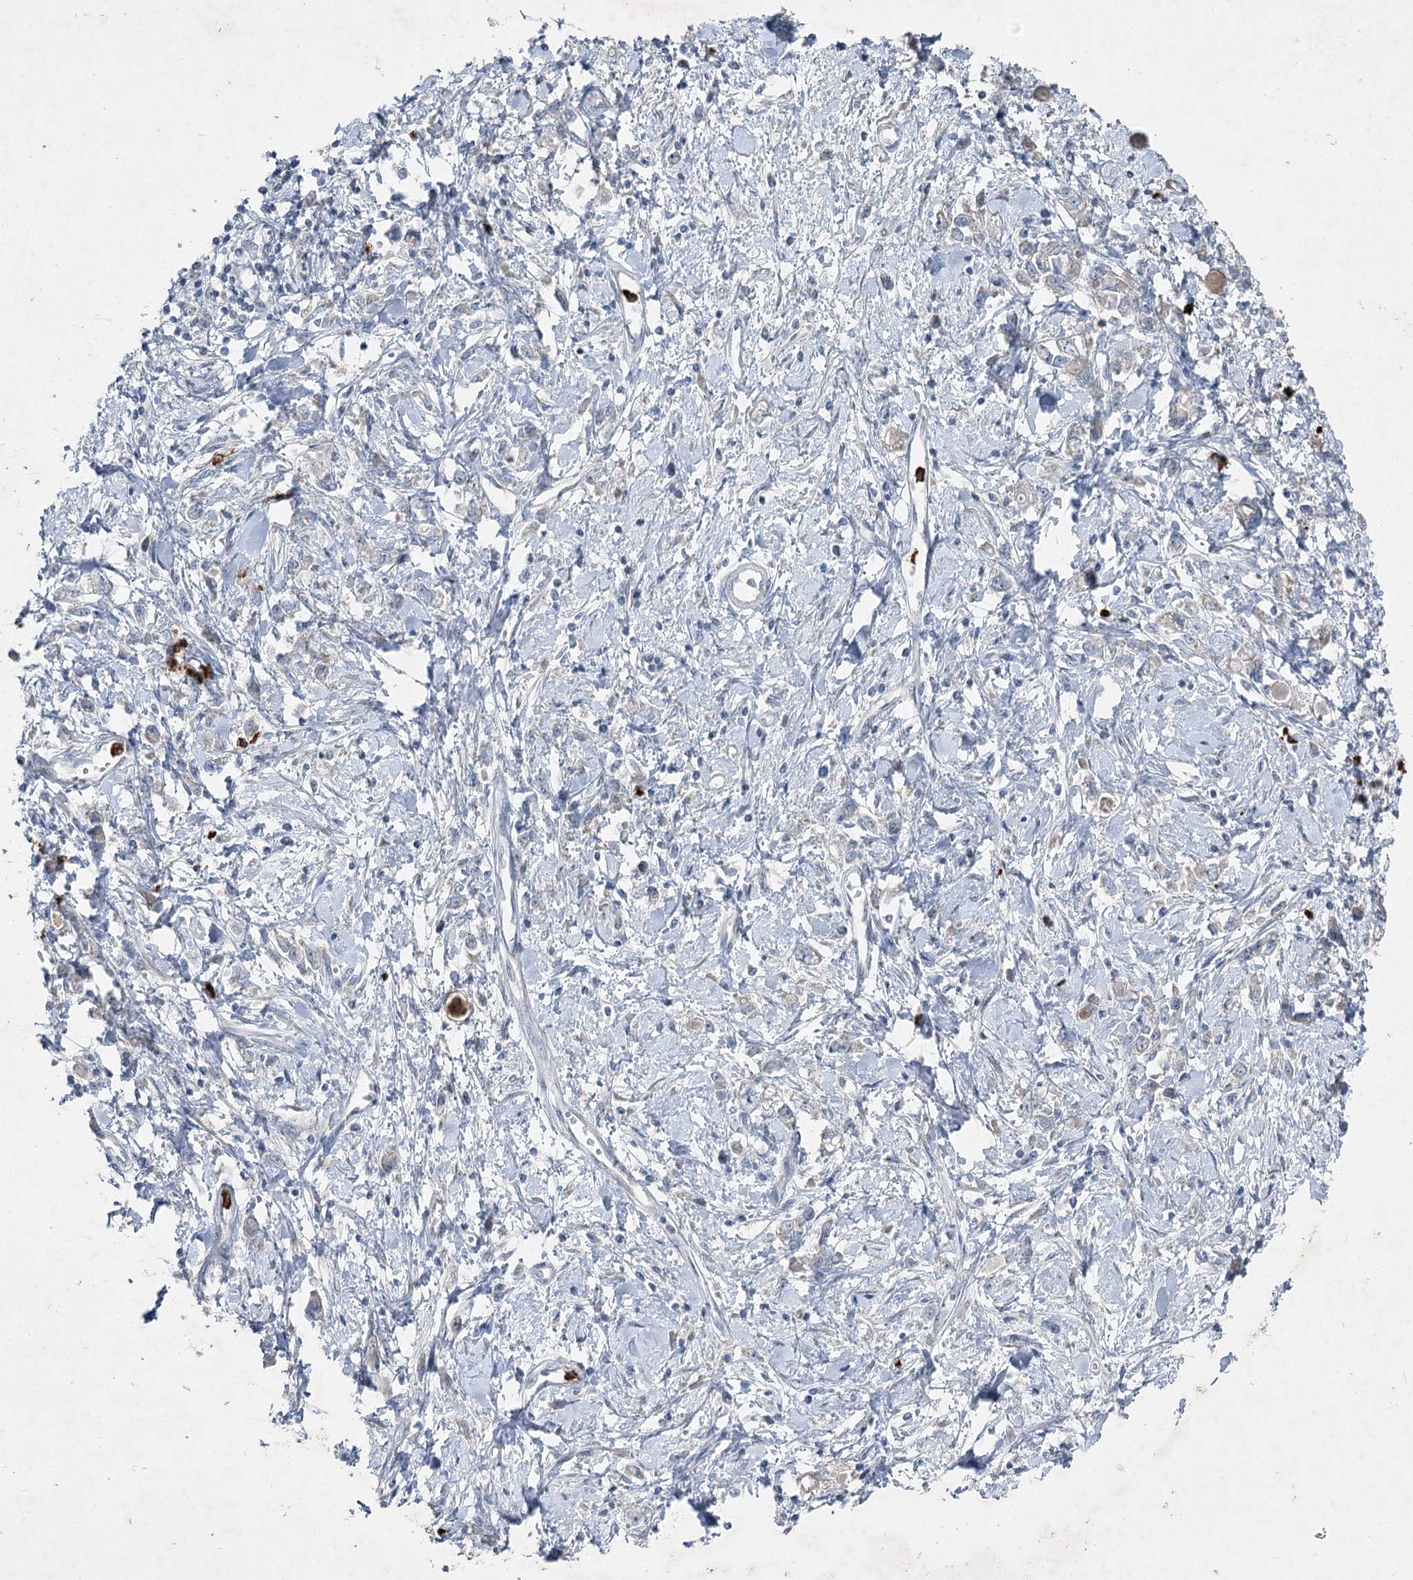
{"staining": {"intensity": "negative", "quantity": "none", "location": "none"}, "tissue": "stomach cancer", "cell_type": "Tumor cells", "image_type": "cancer", "snomed": [{"axis": "morphology", "description": "Adenocarcinoma, NOS"}, {"axis": "topography", "description": "Stomach"}], "caption": "Tumor cells show no significant staining in adenocarcinoma (stomach).", "gene": "PLA2G12A", "patient": {"sex": "female", "age": 76}}